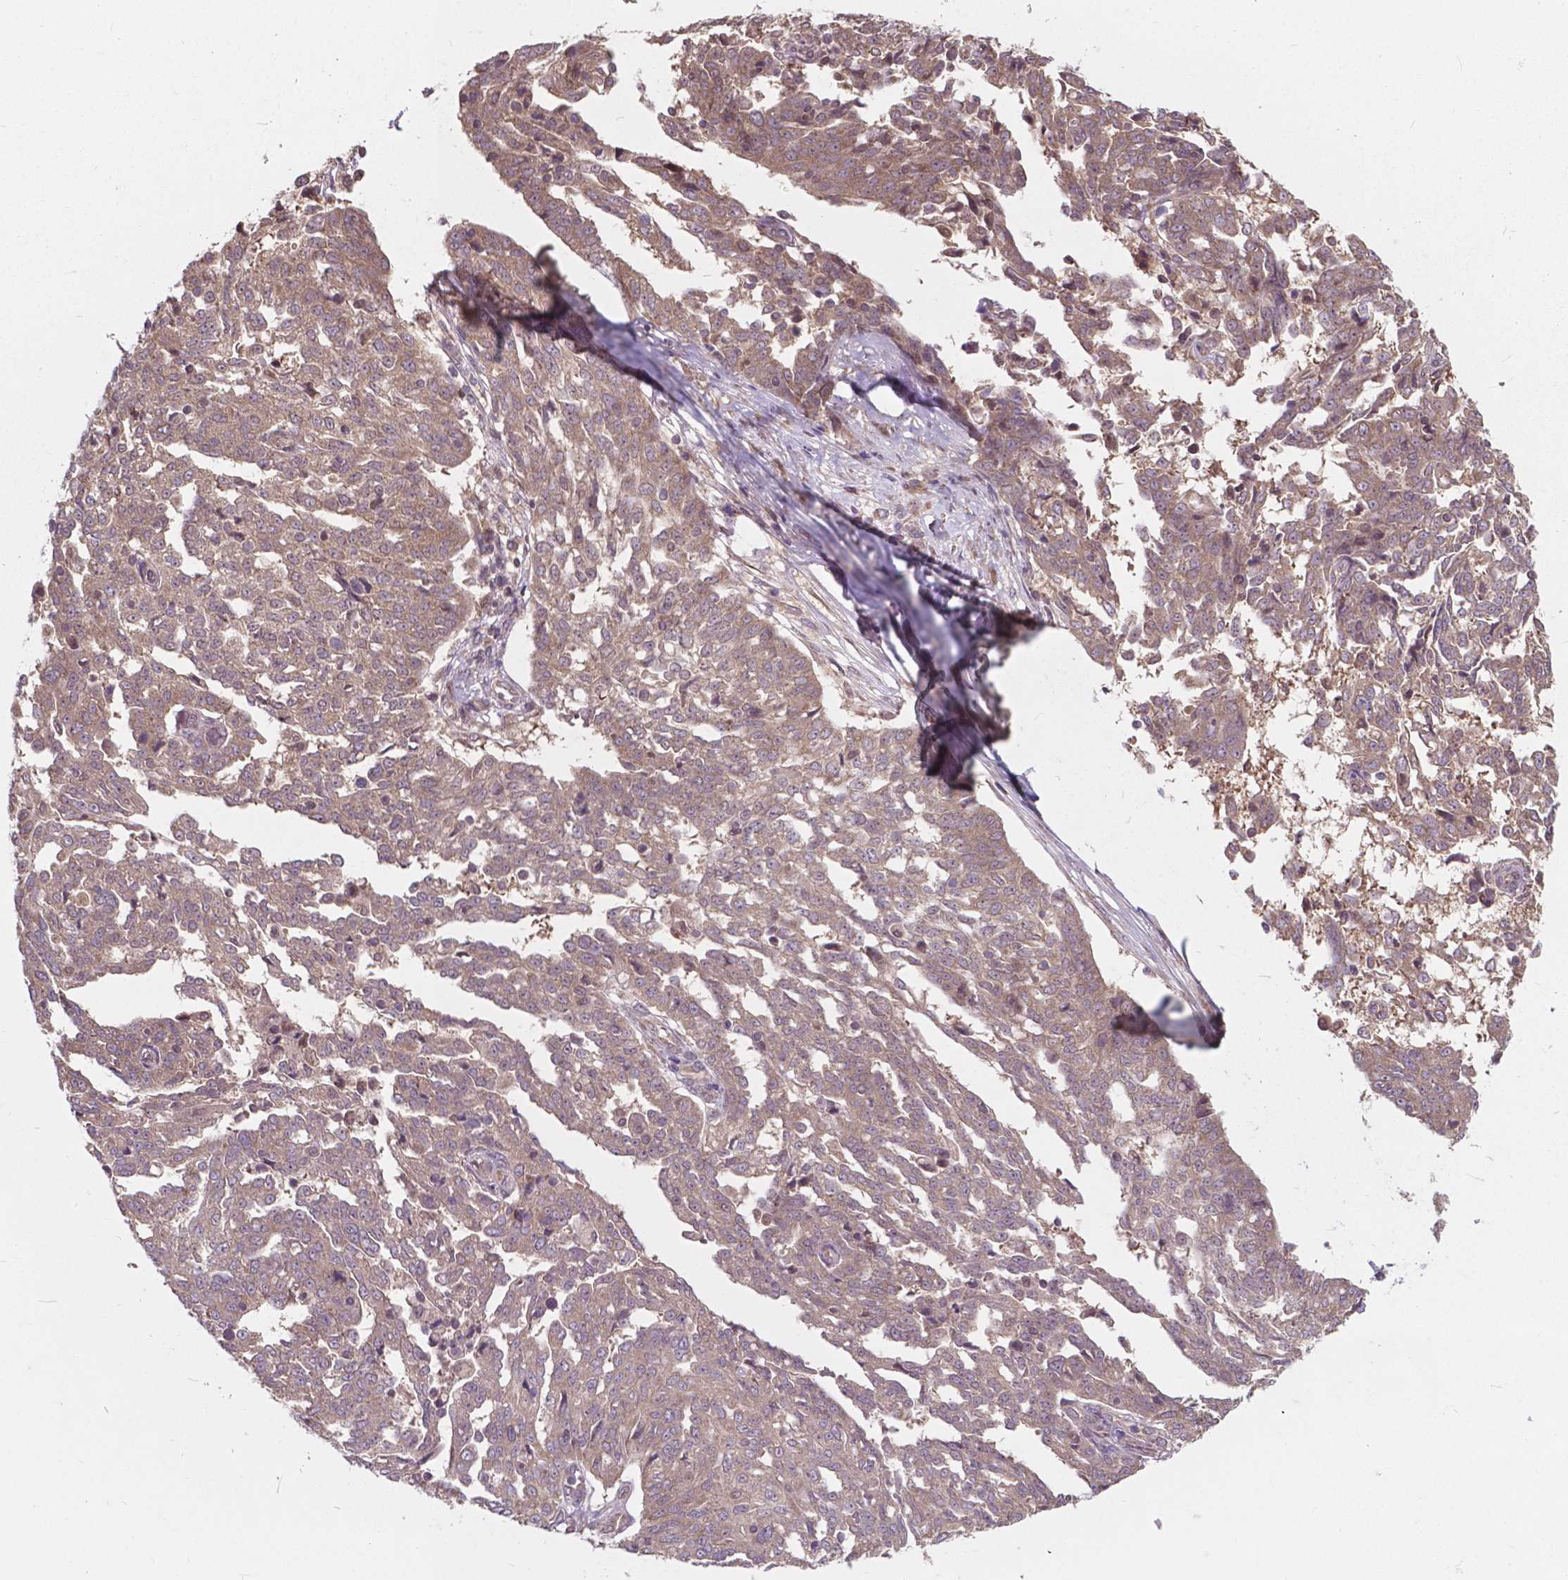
{"staining": {"intensity": "weak", "quantity": "<25%", "location": "cytoplasmic/membranous"}, "tissue": "ovarian cancer", "cell_type": "Tumor cells", "image_type": "cancer", "snomed": [{"axis": "morphology", "description": "Cystadenocarcinoma, serous, NOS"}, {"axis": "topography", "description": "Ovary"}], "caption": "Immunohistochemistry histopathology image of neoplastic tissue: ovarian serous cystadenocarcinoma stained with DAB demonstrates no significant protein positivity in tumor cells. The staining was performed using DAB (3,3'-diaminobenzidine) to visualize the protein expression in brown, while the nuclei were stained in blue with hematoxylin (Magnification: 20x).", "gene": "MRPL33", "patient": {"sex": "female", "age": 67}}